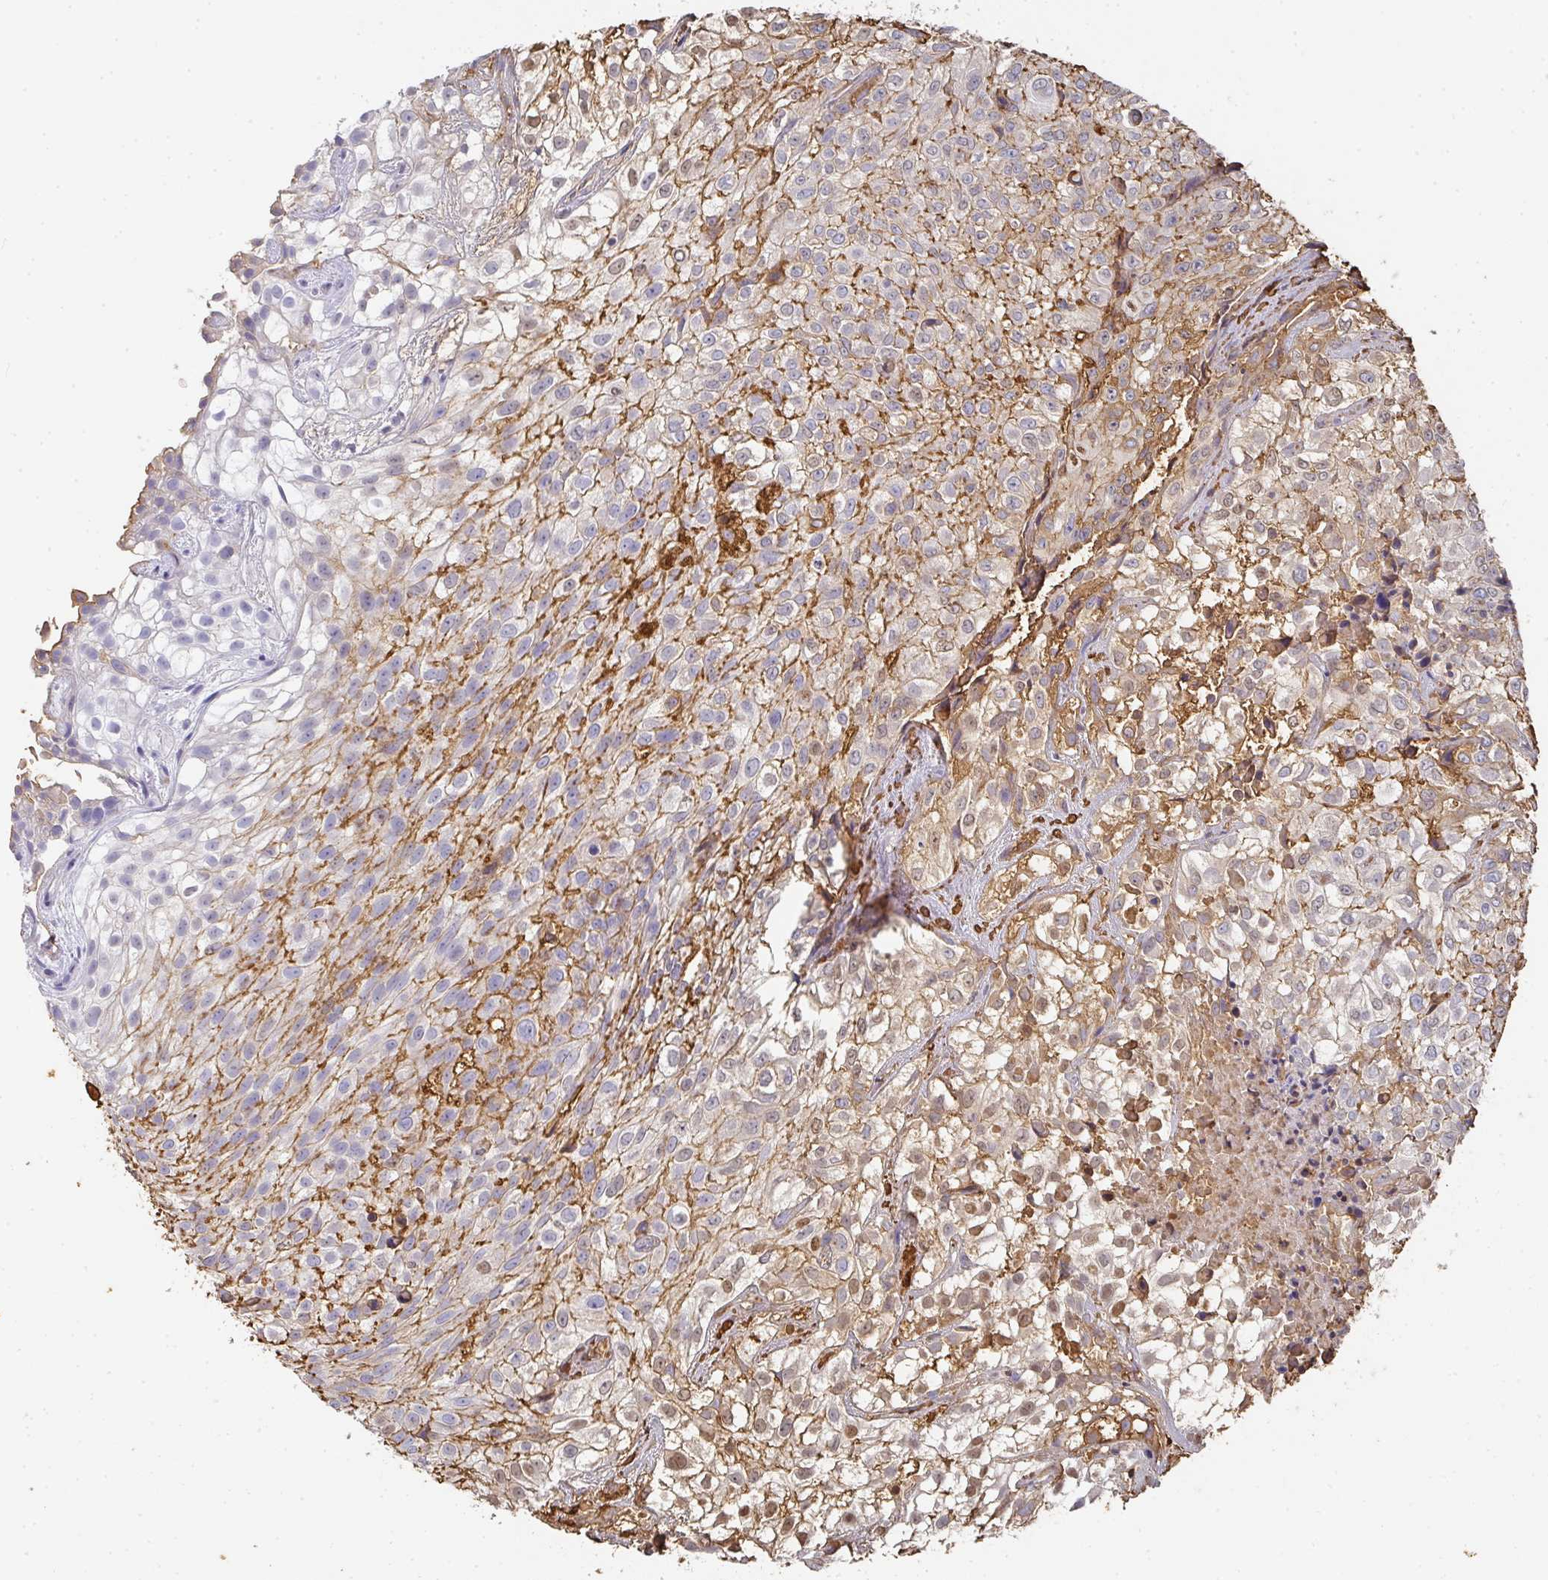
{"staining": {"intensity": "moderate", "quantity": "<25%", "location": "cytoplasmic/membranous"}, "tissue": "urothelial cancer", "cell_type": "Tumor cells", "image_type": "cancer", "snomed": [{"axis": "morphology", "description": "Urothelial carcinoma, High grade"}, {"axis": "topography", "description": "Urinary bladder"}], "caption": "DAB (3,3'-diaminobenzidine) immunohistochemical staining of urothelial cancer exhibits moderate cytoplasmic/membranous protein staining in approximately <25% of tumor cells.", "gene": "ALB", "patient": {"sex": "male", "age": 56}}